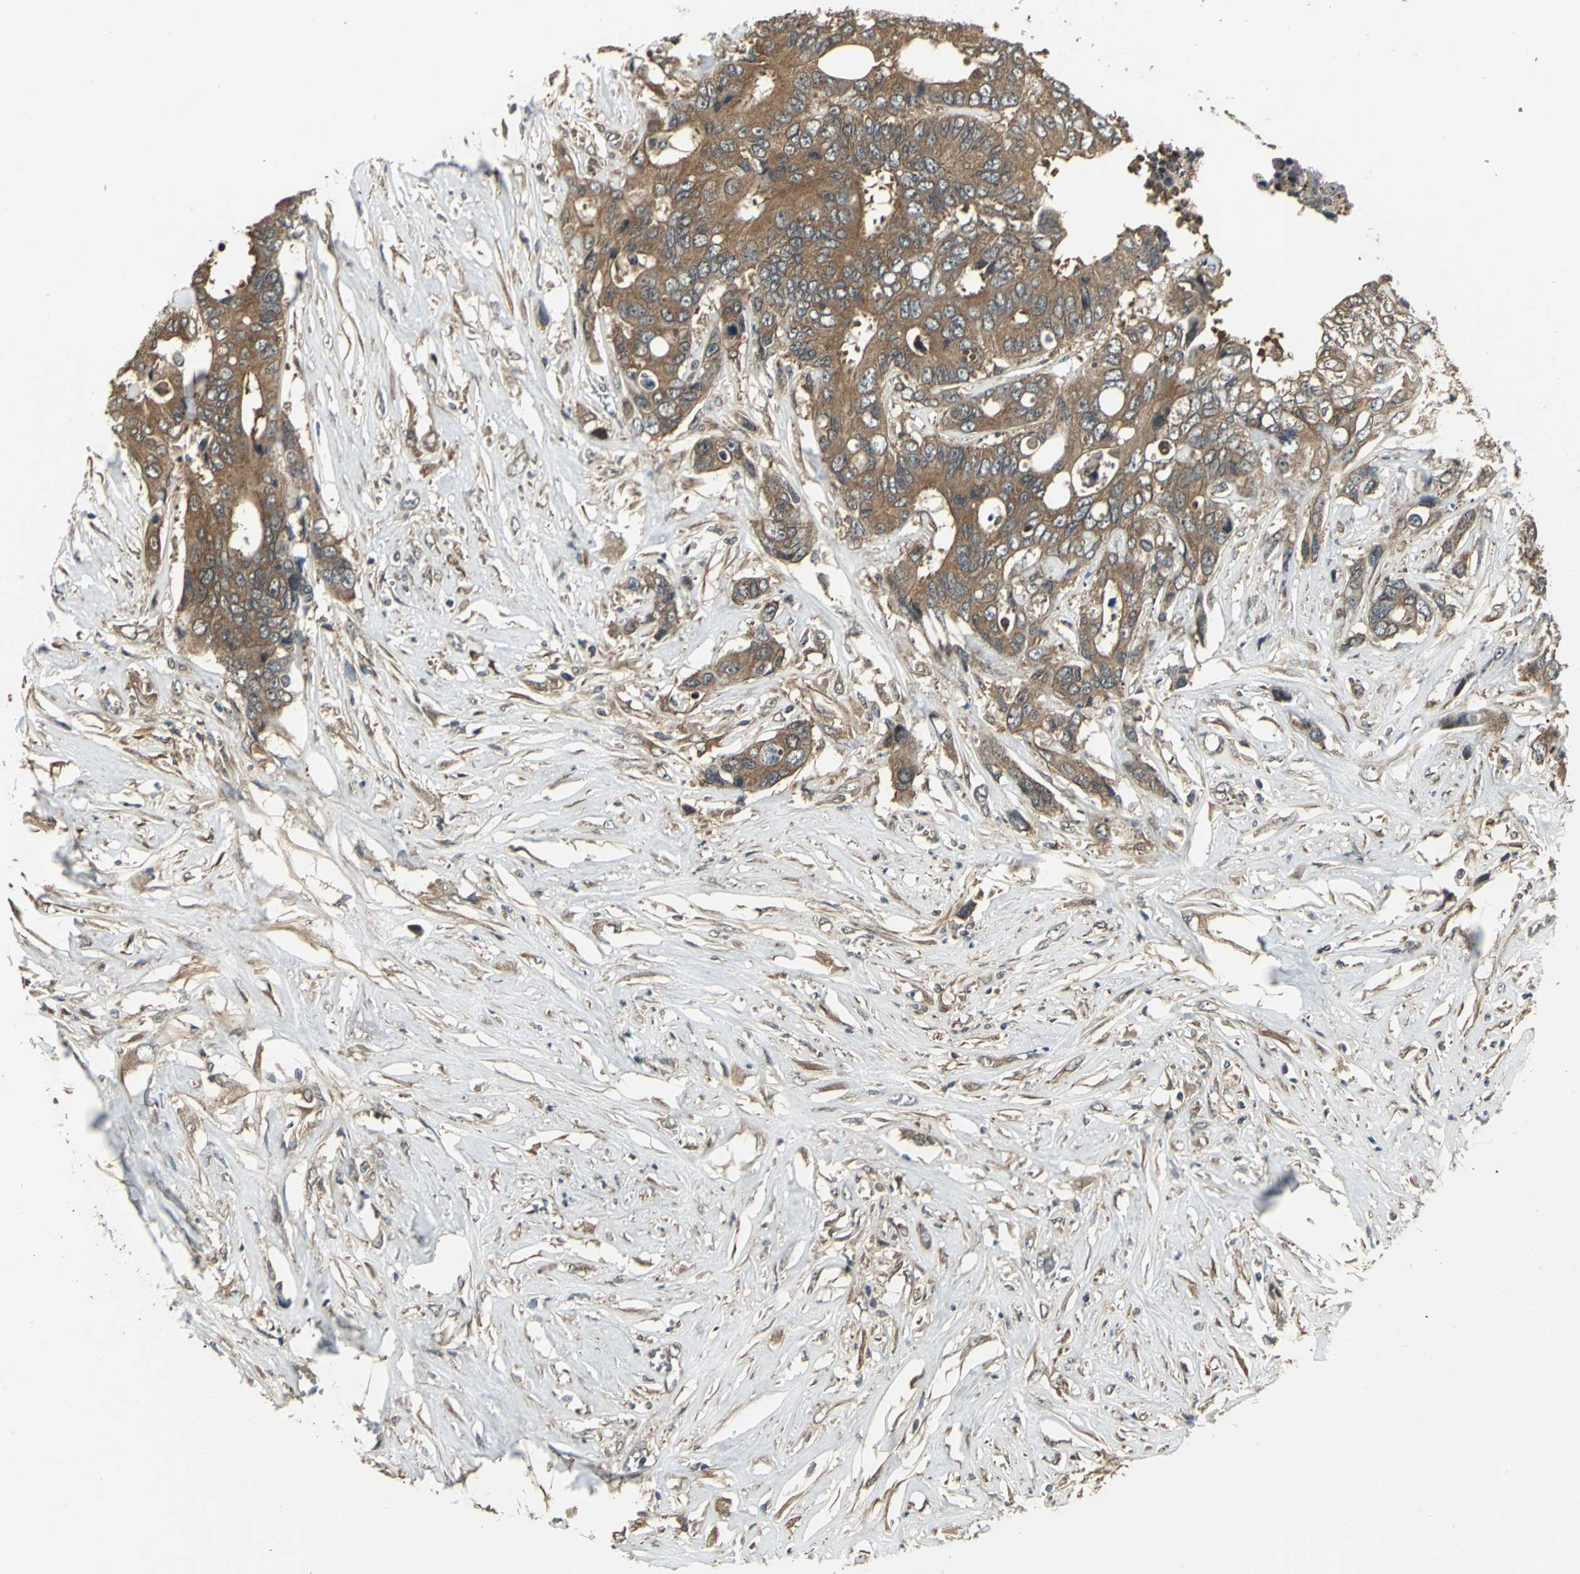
{"staining": {"intensity": "moderate", "quantity": ">75%", "location": "cytoplasmic/membranous"}, "tissue": "colorectal cancer", "cell_type": "Tumor cells", "image_type": "cancer", "snomed": [{"axis": "morphology", "description": "Adenocarcinoma, NOS"}, {"axis": "topography", "description": "Rectum"}], "caption": "Immunohistochemistry (DAB) staining of human colorectal cancer exhibits moderate cytoplasmic/membranous protein positivity in about >75% of tumor cells.", "gene": "PFDN1", "patient": {"sex": "male", "age": 55}}